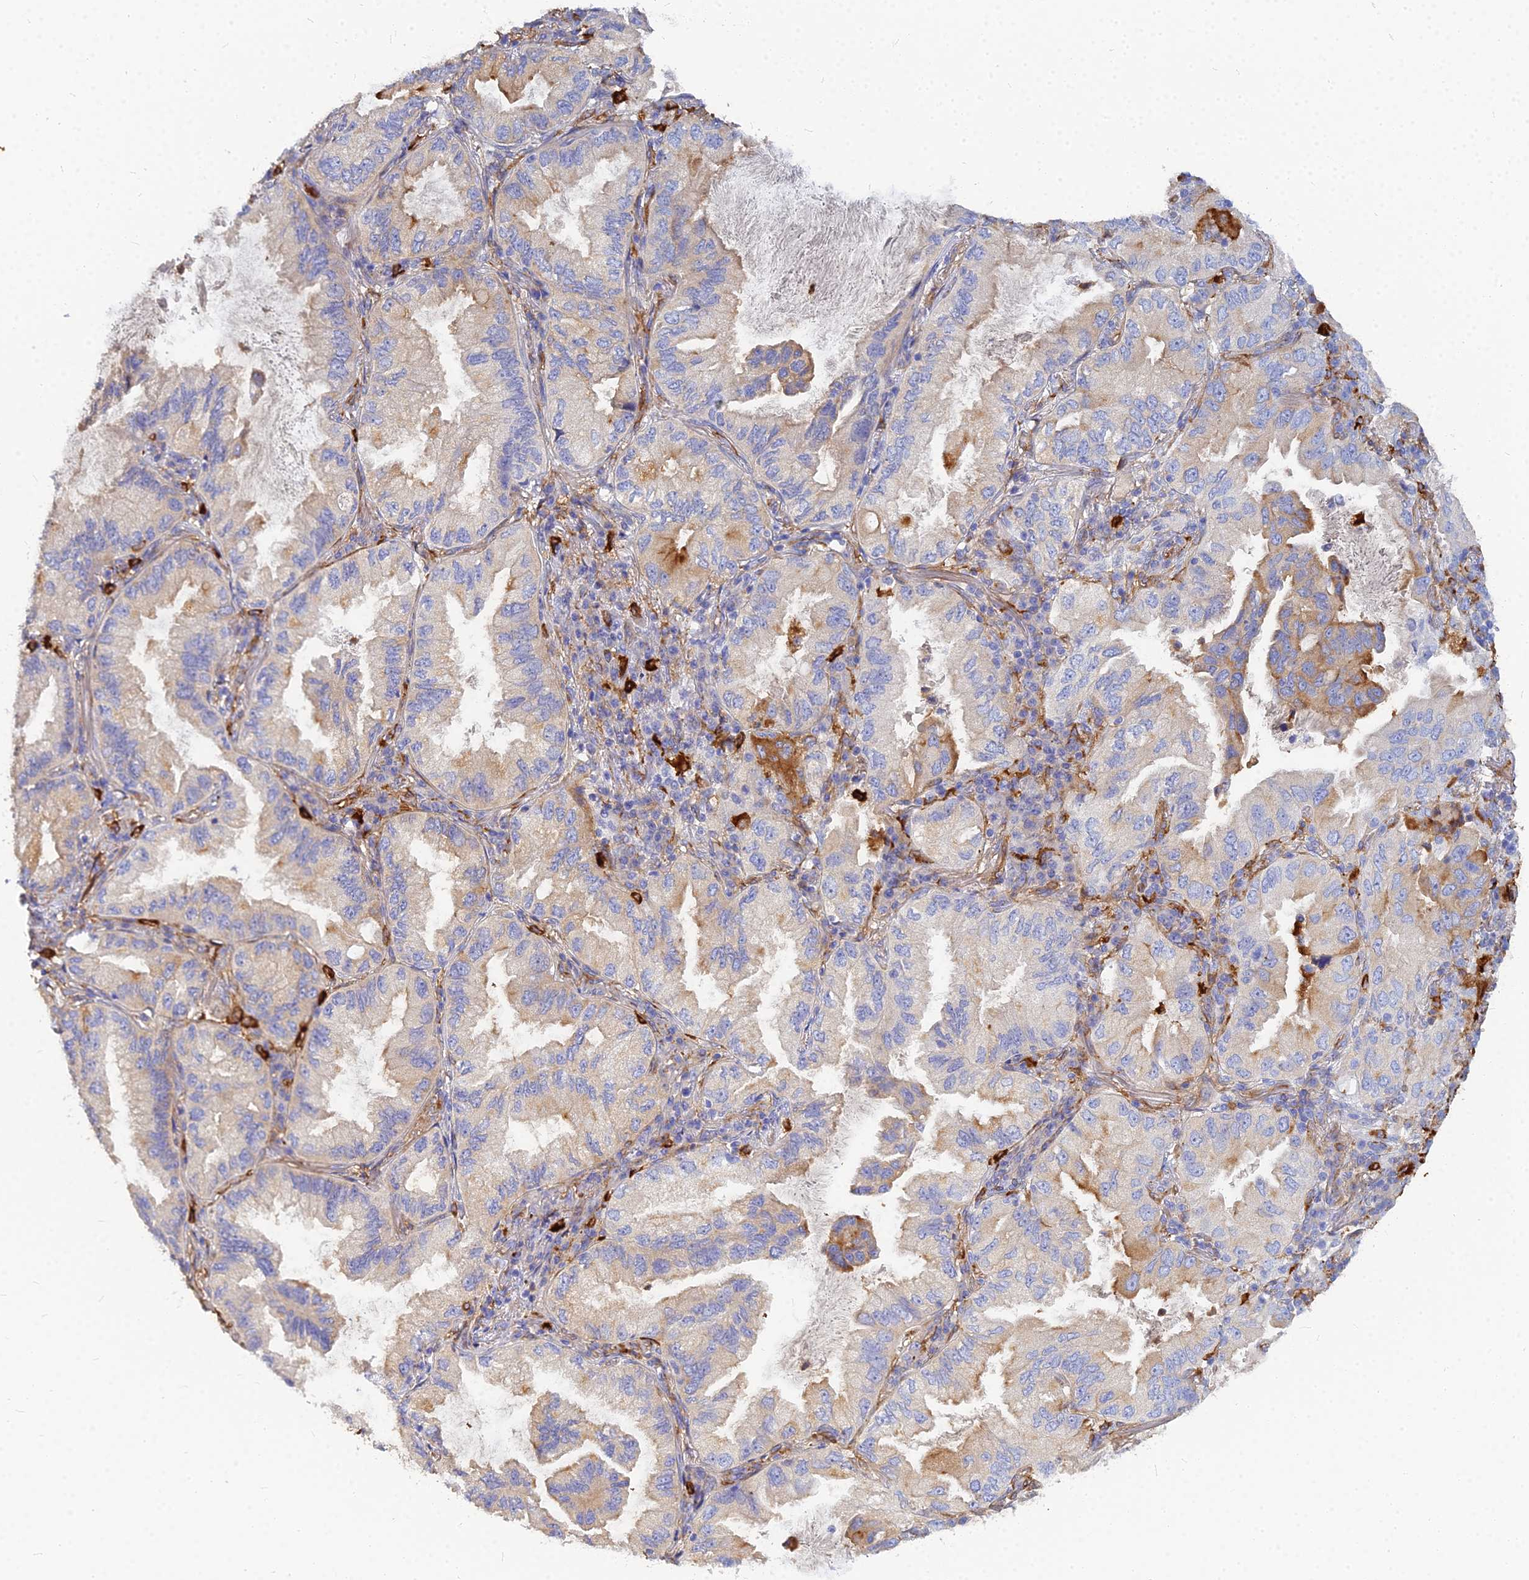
{"staining": {"intensity": "weak", "quantity": "<25%", "location": "cytoplasmic/membranous"}, "tissue": "lung cancer", "cell_type": "Tumor cells", "image_type": "cancer", "snomed": [{"axis": "morphology", "description": "Adenocarcinoma, NOS"}, {"axis": "topography", "description": "Lung"}], "caption": "Protein analysis of adenocarcinoma (lung) displays no significant positivity in tumor cells. (Brightfield microscopy of DAB (3,3'-diaminobenzidine) immunohistochemistry (IHC) at high magnification).", "gene": "VAT1", "patient": {"sex": "female", "age": 69}}